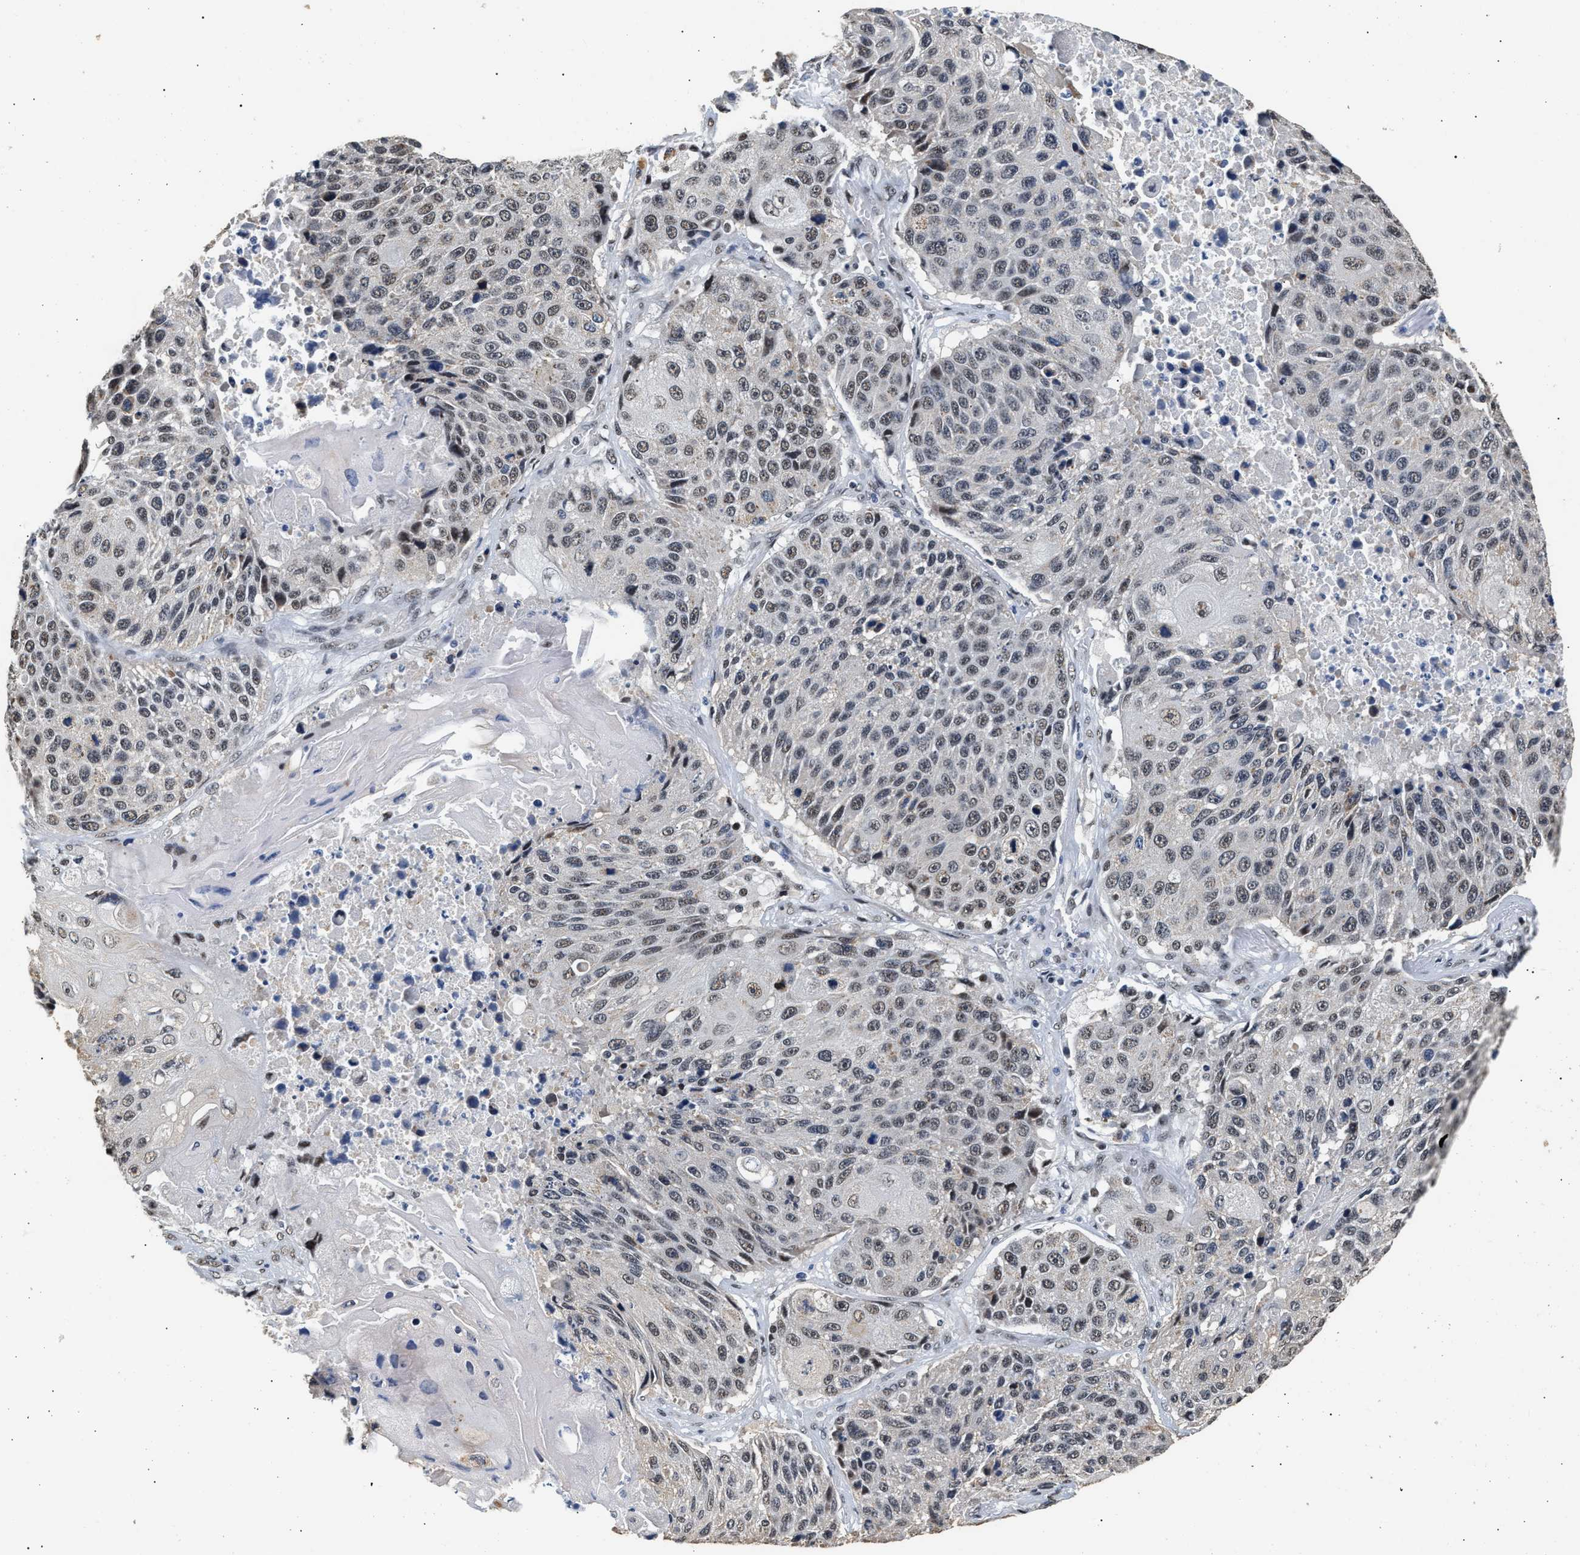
{"staining": {"intensity": "weak", "quantity": "25%-75%", "location": "nuclear"}, "tissue": "lung cancer", "cell_type": "Tumor cells", "image_type": "cancer", "snomed": [{"axis": "morphology", "description": "Squamous cell carcinoma, NOS"}, {"axis": "topography", "description": "Lung"}], "caption": "This is a photomicrograph of immunohistochemistry (IHC) staining of lung squamous cell carcinoma, which shows weak expression in the nuclear of tumor cells.", "gene": "THOC1", "patient": {"sex": "male", "age": 61}}